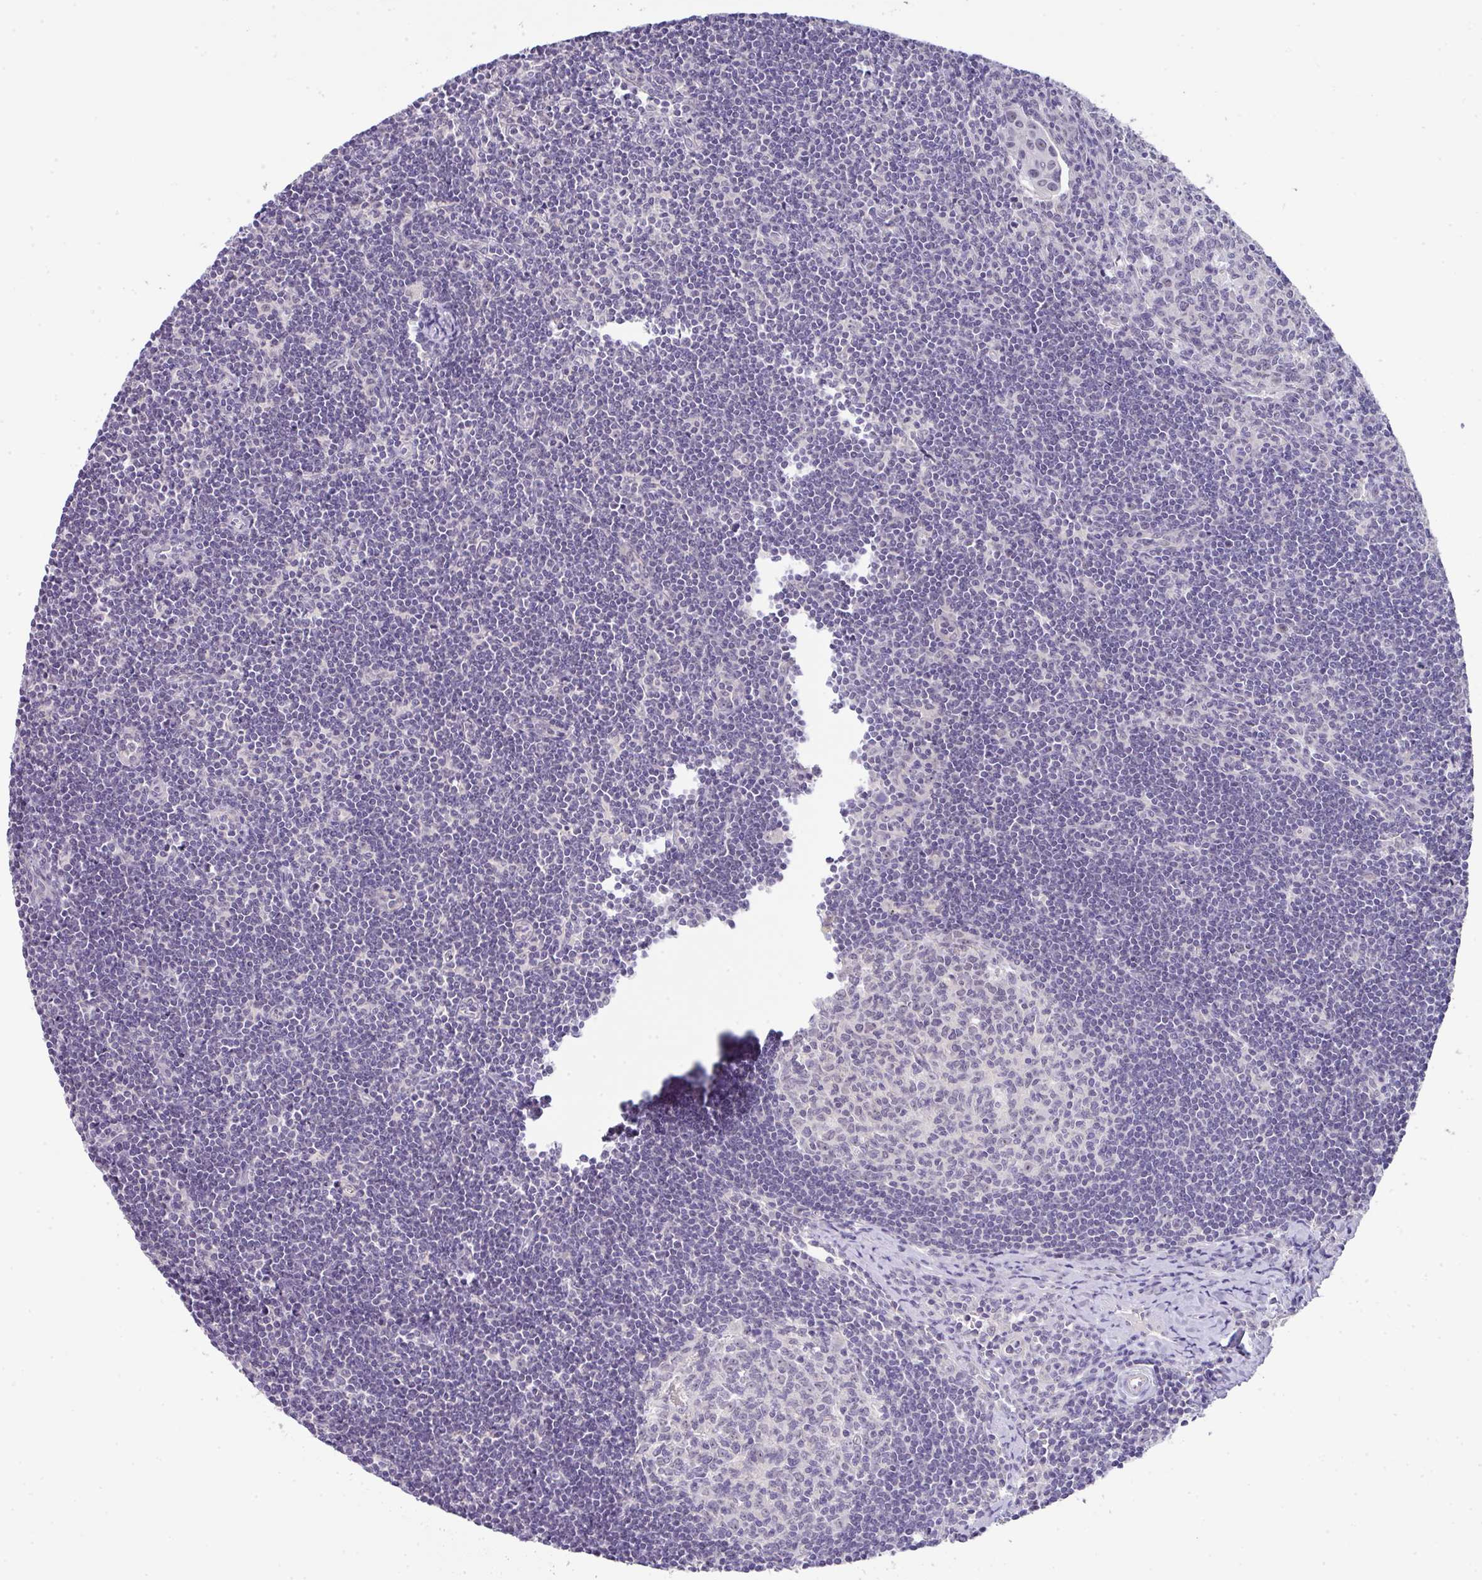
{"staining": {"intensity": "negative", "quantity": "none", "location": "none"}, "tissue": "lymph node", "cell_type": "Germinal center cells", "image_type": "normal", "snomed": [{"axis": "morphology", "description": "Normal tissue, NOS"}, {"axis": "topography", "description": "Lymph node"}], "caption": "Lymph node stained for a protein using IHC reveals no positivity germinal center cells.", "gene": "GCG", "patient": {"sex": "female", "age": 29}}